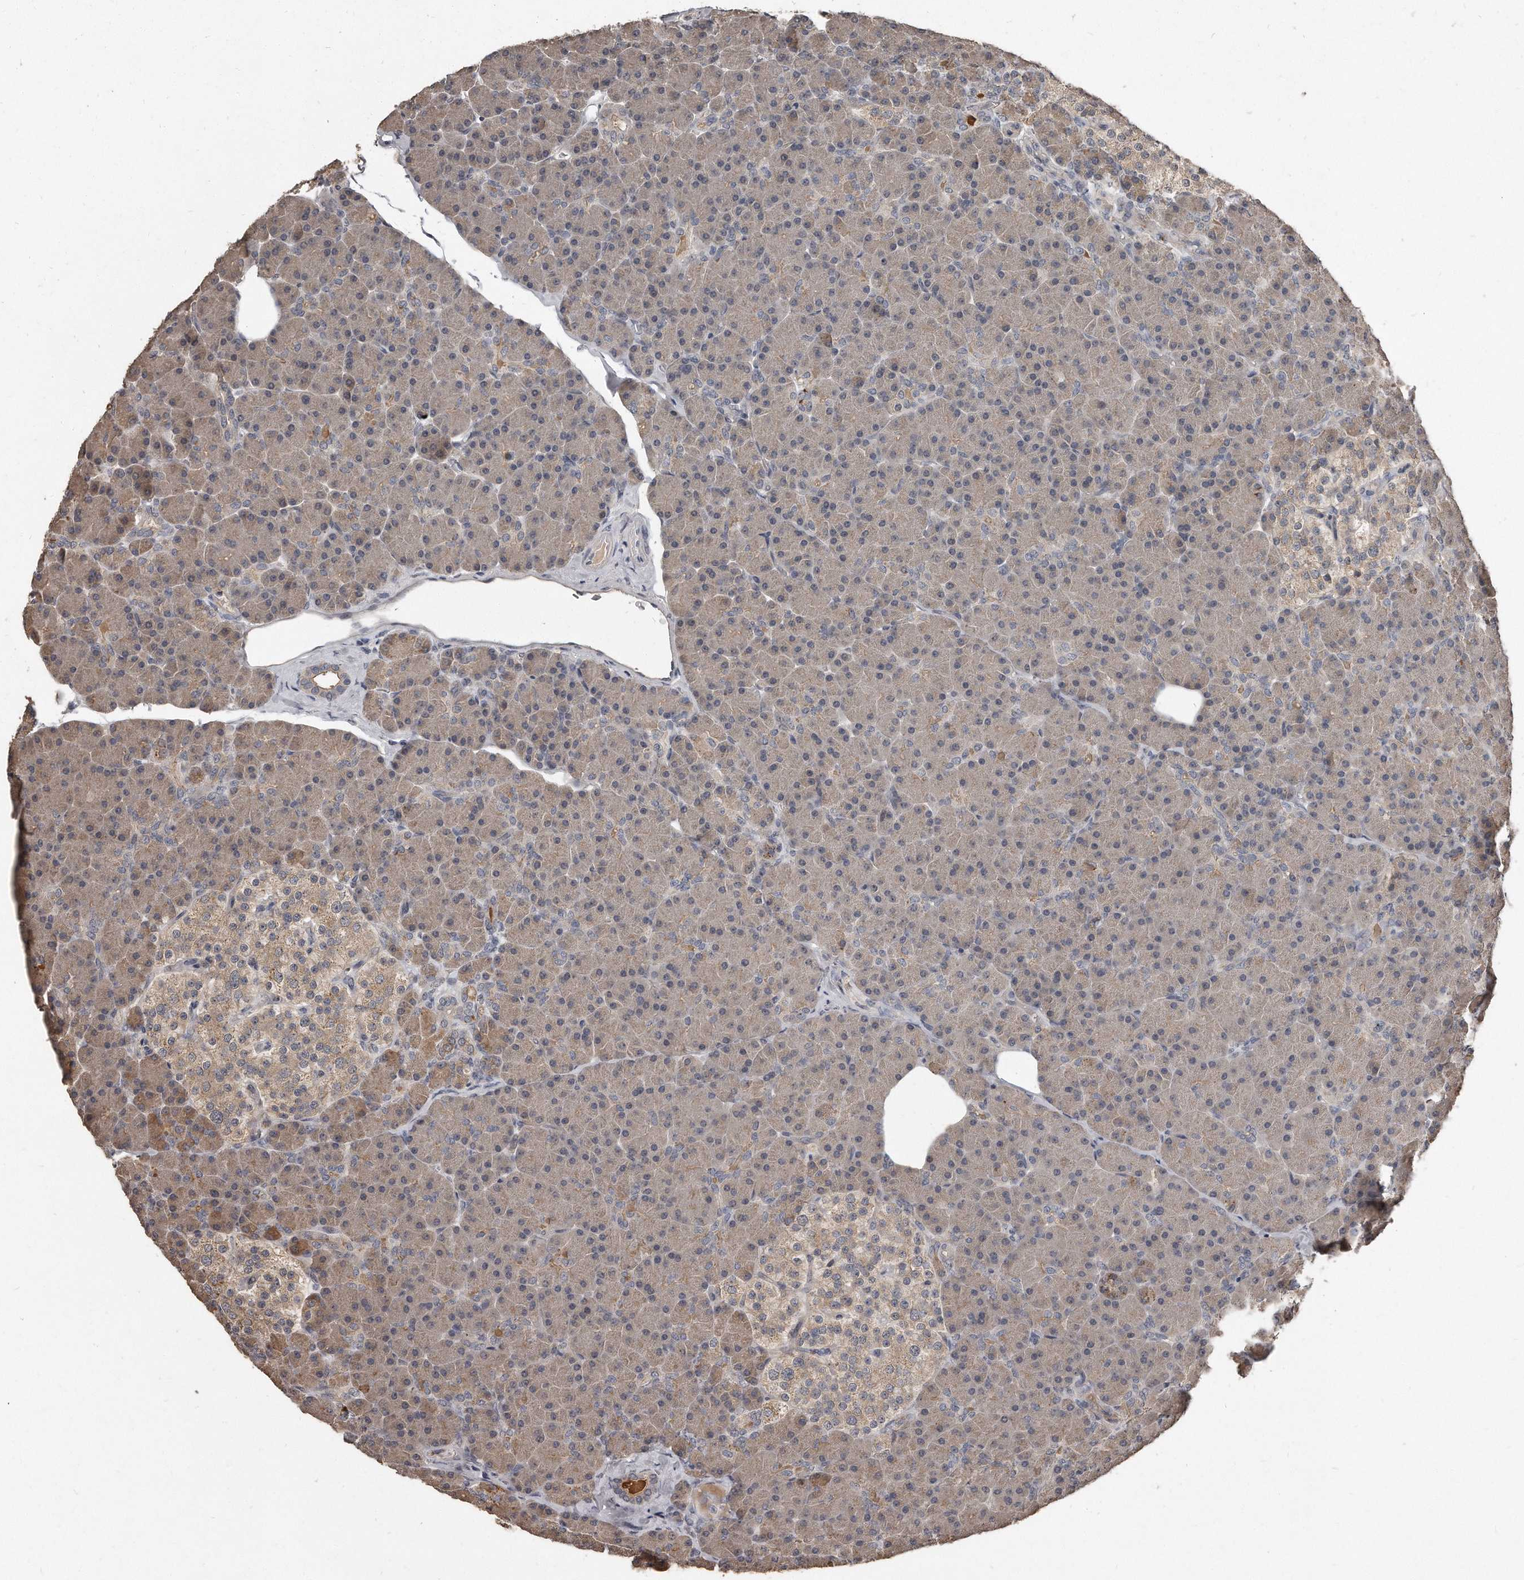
{"staining": {"intensity": "weak", "quantity": "25%-75%", "location": "cytoplasmic/membranous"}, "tissue": "pancreas", "cell_type": "Exocrine glandular cells", "image_type": "normal", "snomed": [{"axis": "morphology", "description": "Normal tissue, NOS"}, {"axis": "topography", "description": "Pancreas"}], "caption": "About 25%-75% of exocrine glandular cells in normal human pancreas show weak cytoplasmic/membranous protein staining as visualized by brown immunohistochemical staining.", "gene": "GRB10", "patient": {"sex": "female", "age": 43}}